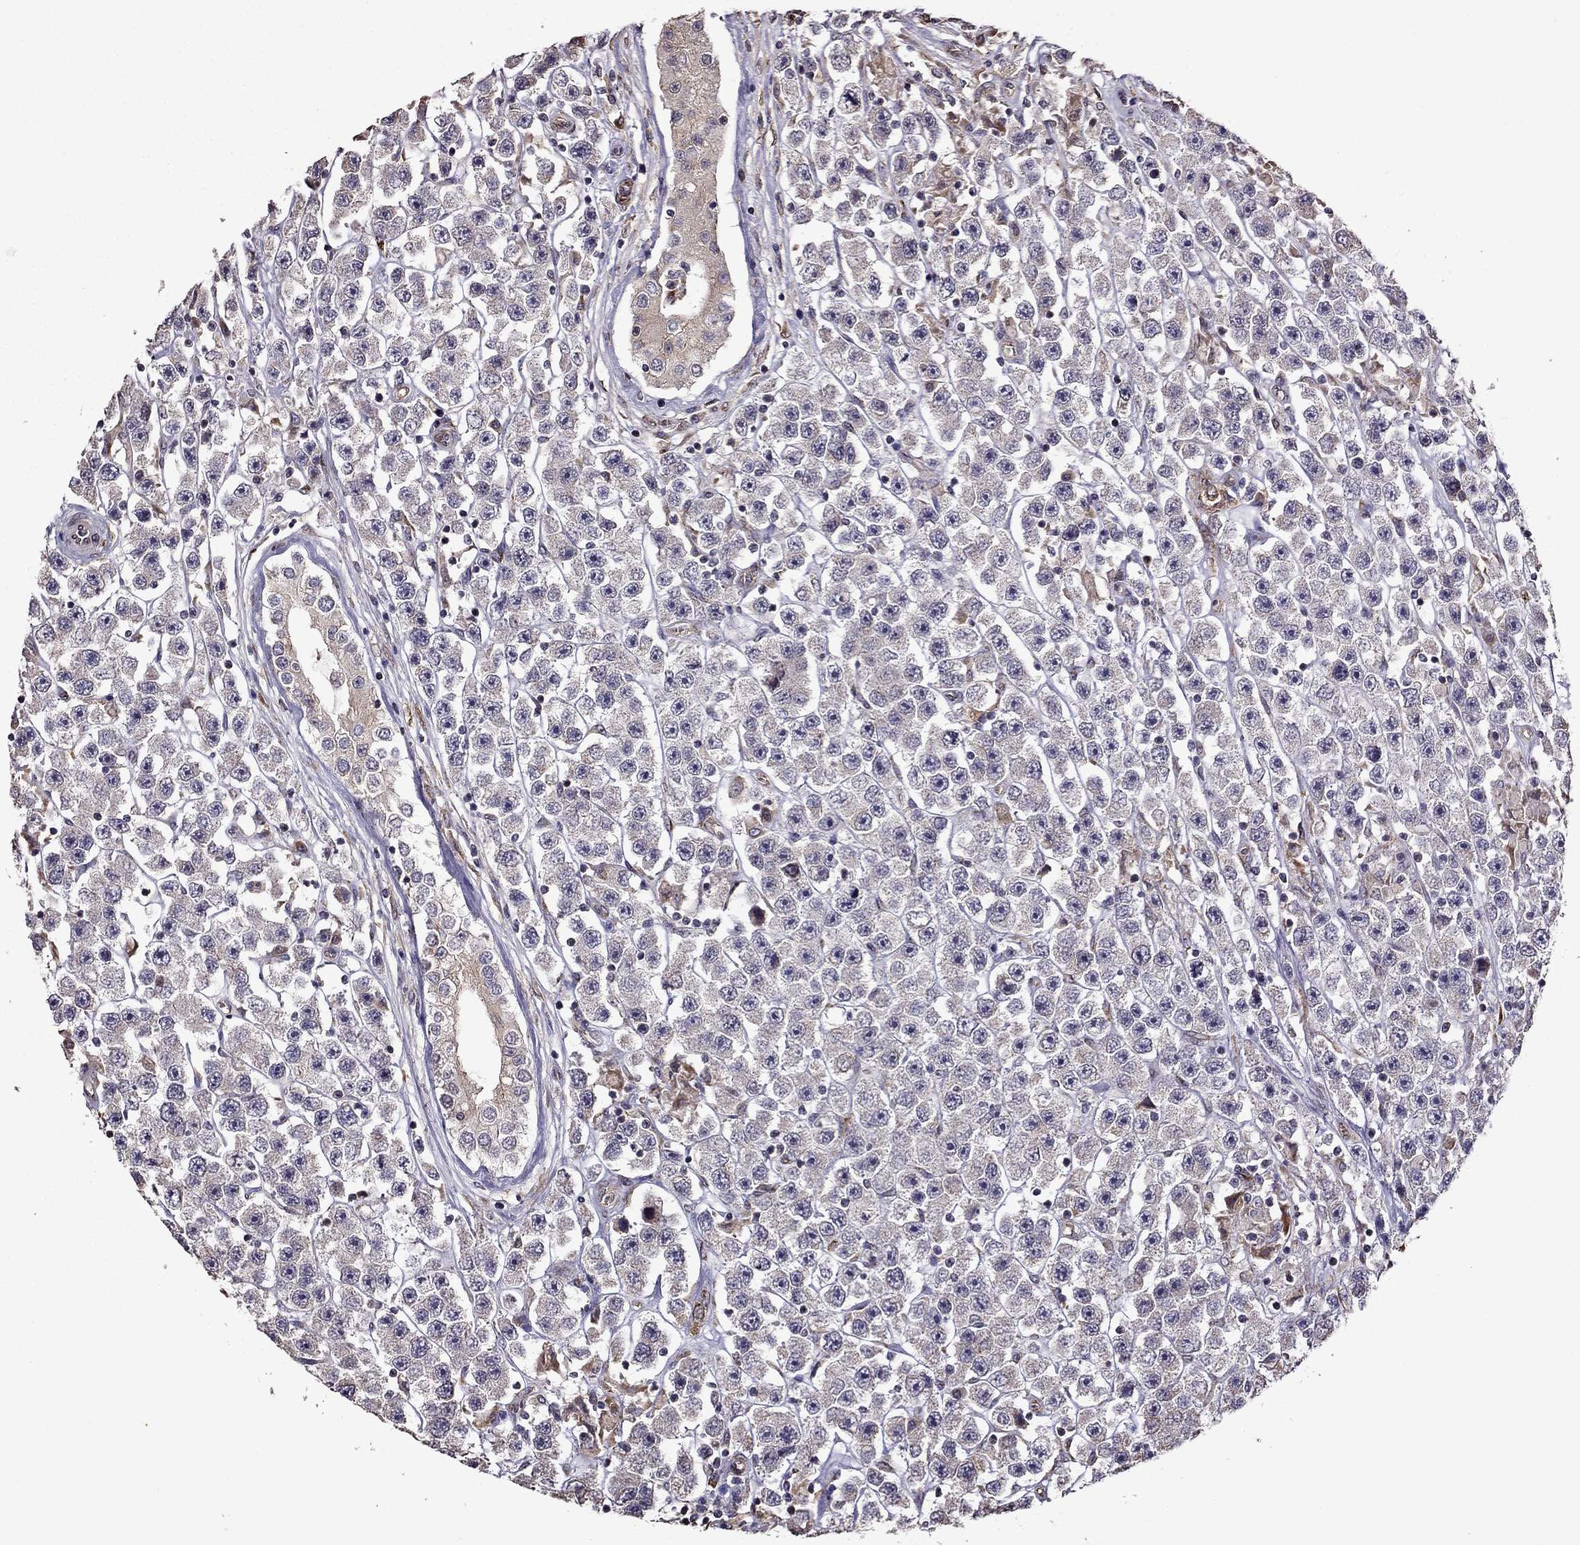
{"staining": {"intensity": "negative", "quantity": "none", "location": "none"}, "tissue": "testis cancer", "cell_type": "Tumor cells", "image_type": "cancer", "snomed": [{"axis": "morphology", "description": "Seminoma, NOS"}, {"axis": "topography", "description": "Testis"}], "caption": "Tumor cells show no significant positivity in testis cancer (seminoma).", "gene": "IKBIP", "patient": {"sex": "male", "age": 45}}